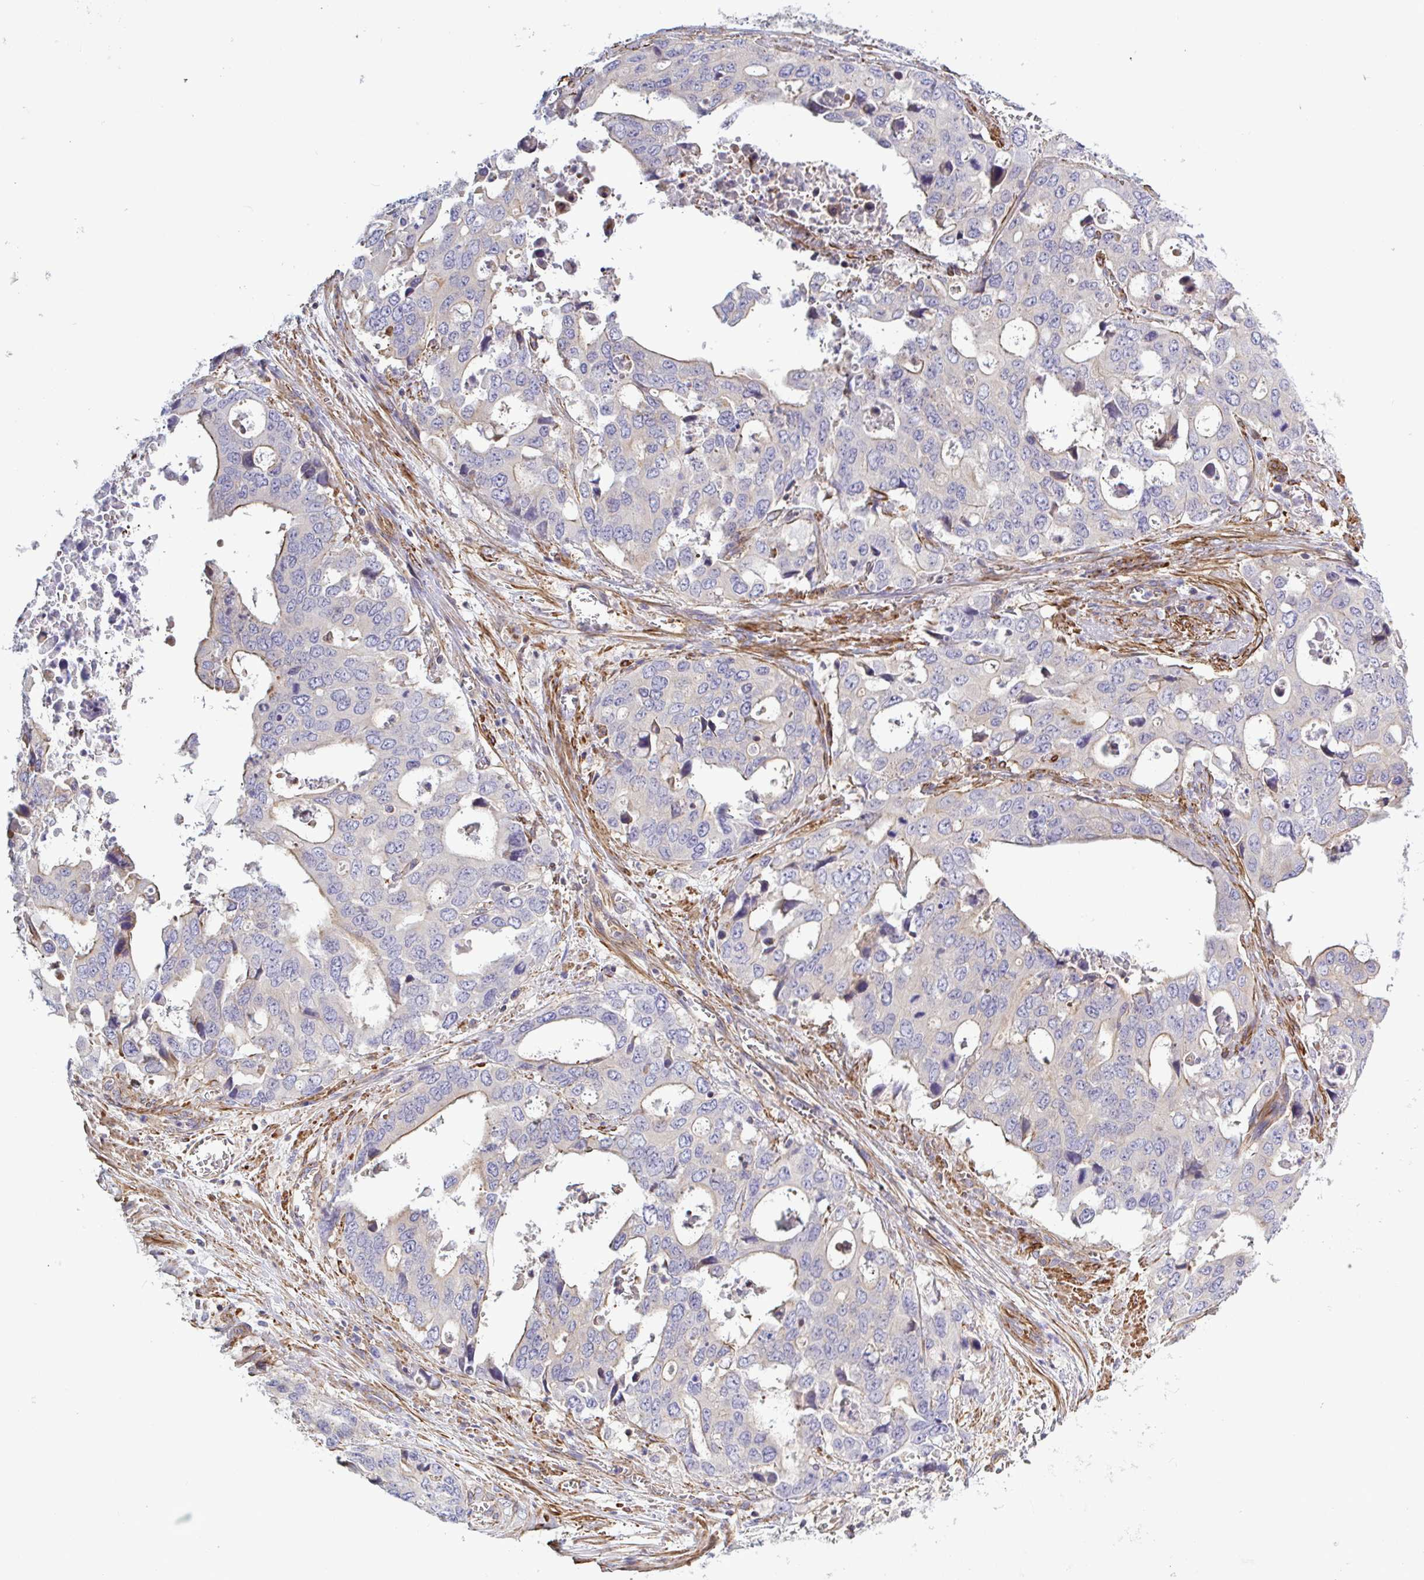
{"staining": {"intensity": "weak", "quantity": "<25%", "location": "cytoplasmic/membranous"}, "tissue": "stomach cancer", "cell_type": "Tumor cells", "image_type": "cancer", "snomed": [{"axis": "morphology", "description": "Adenocarcinoma, NOS"}, {"axis": "topography", "description": "Stomach, upper"}], "caption": "Tumor cells are negative for brown protein staining in stomach cancer (adenocarcinoma).", "gene": "SHISA7", "patient": {"sex": "male", "age": 74}}